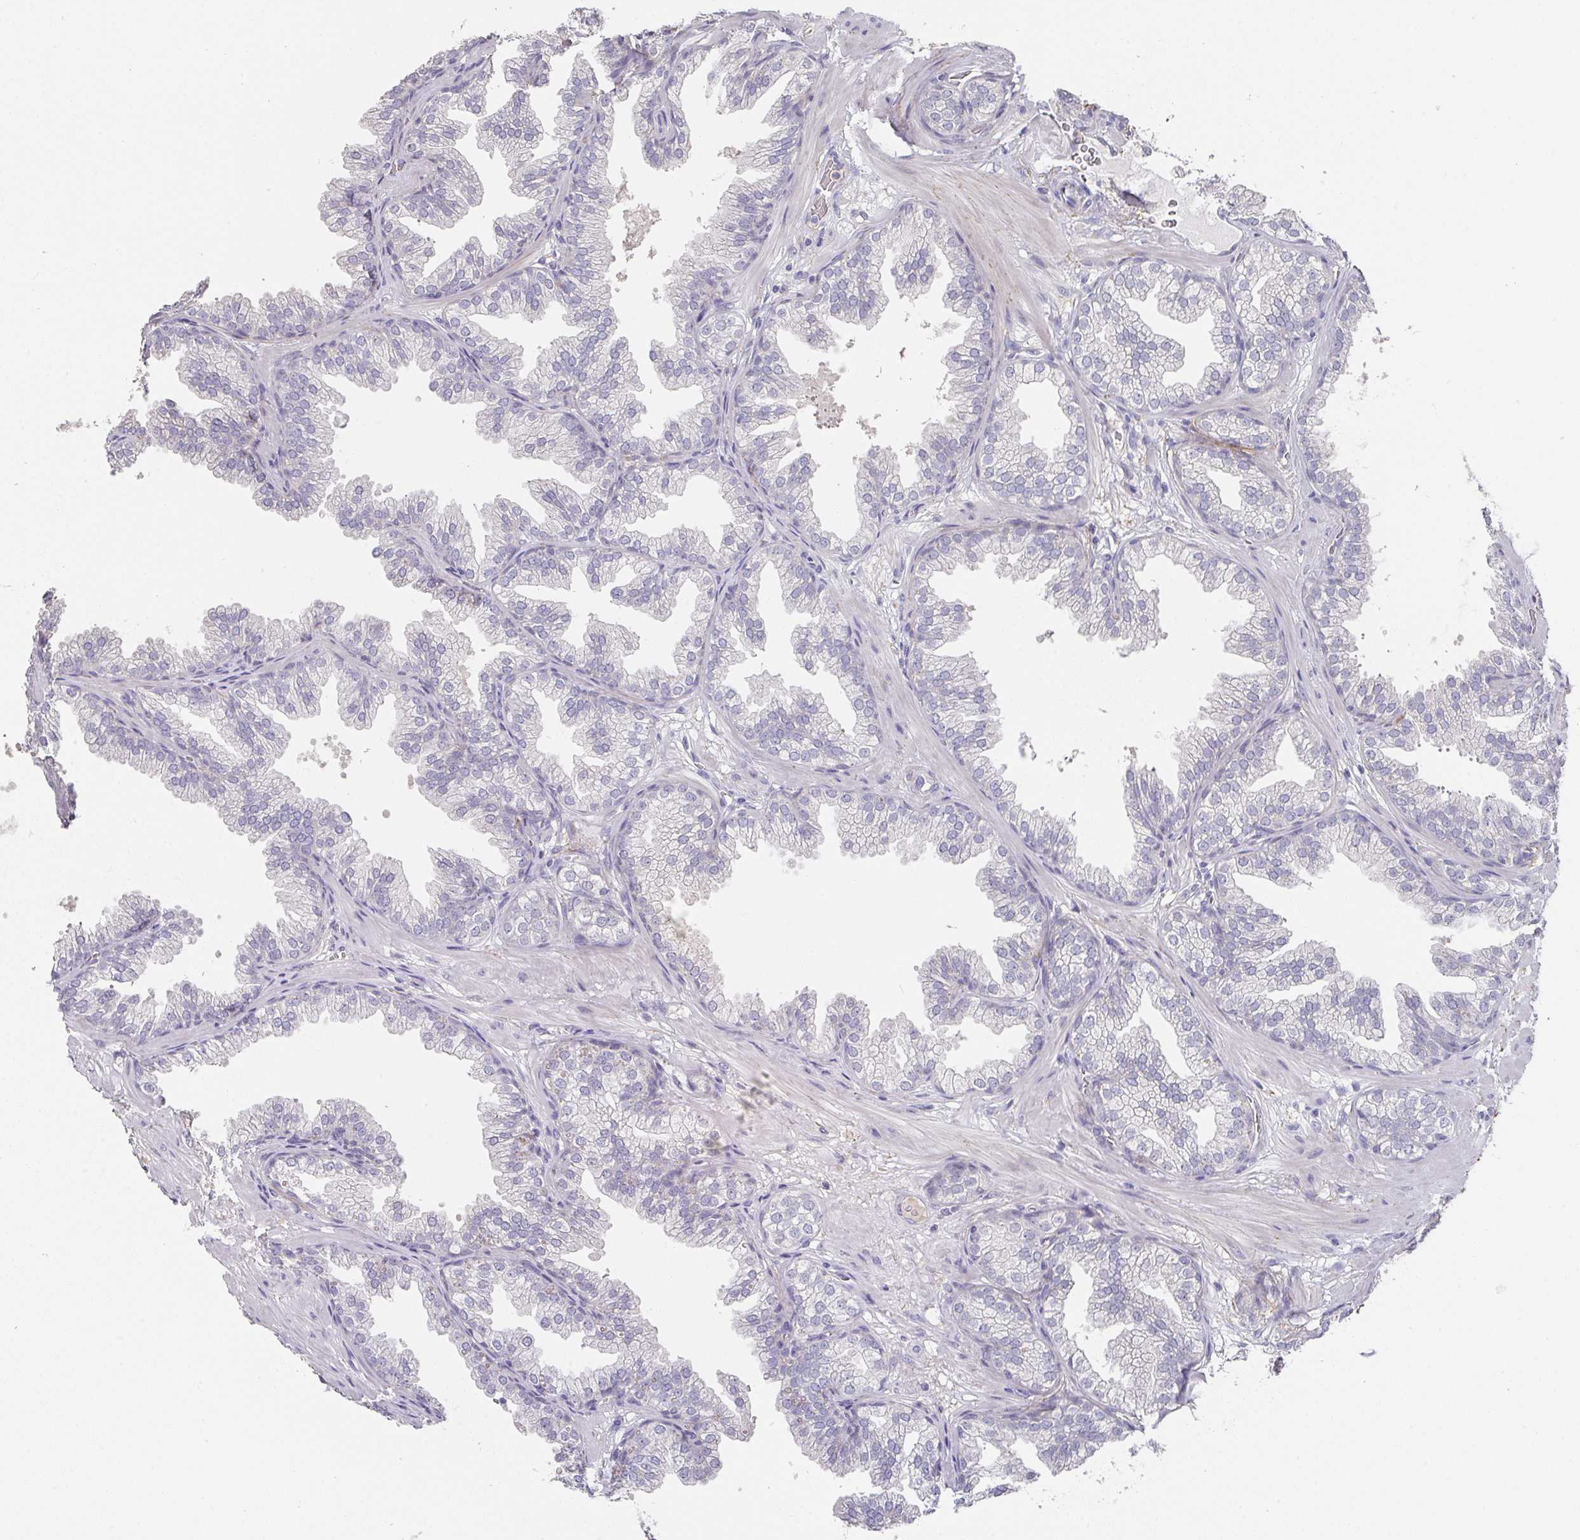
{"staining": {"intensity": "negative", "quantity": "none", "location": "none"}, "tissue": "prostate", "cell_type": "Glandular cells", "image_type": "normal", "snomed": [{"axis": "morphology", "description": "Normal tissue, NOS"}, {"axis": "topography", "description": "Prostate"}], "caption": "IHC histopathology image of unremarkable prostate: prostate stained with DAB exhibits no significant protein expression in glandular cells.", "gene": "FOXN4", "patient": {"sex": "male", "age": 37}}